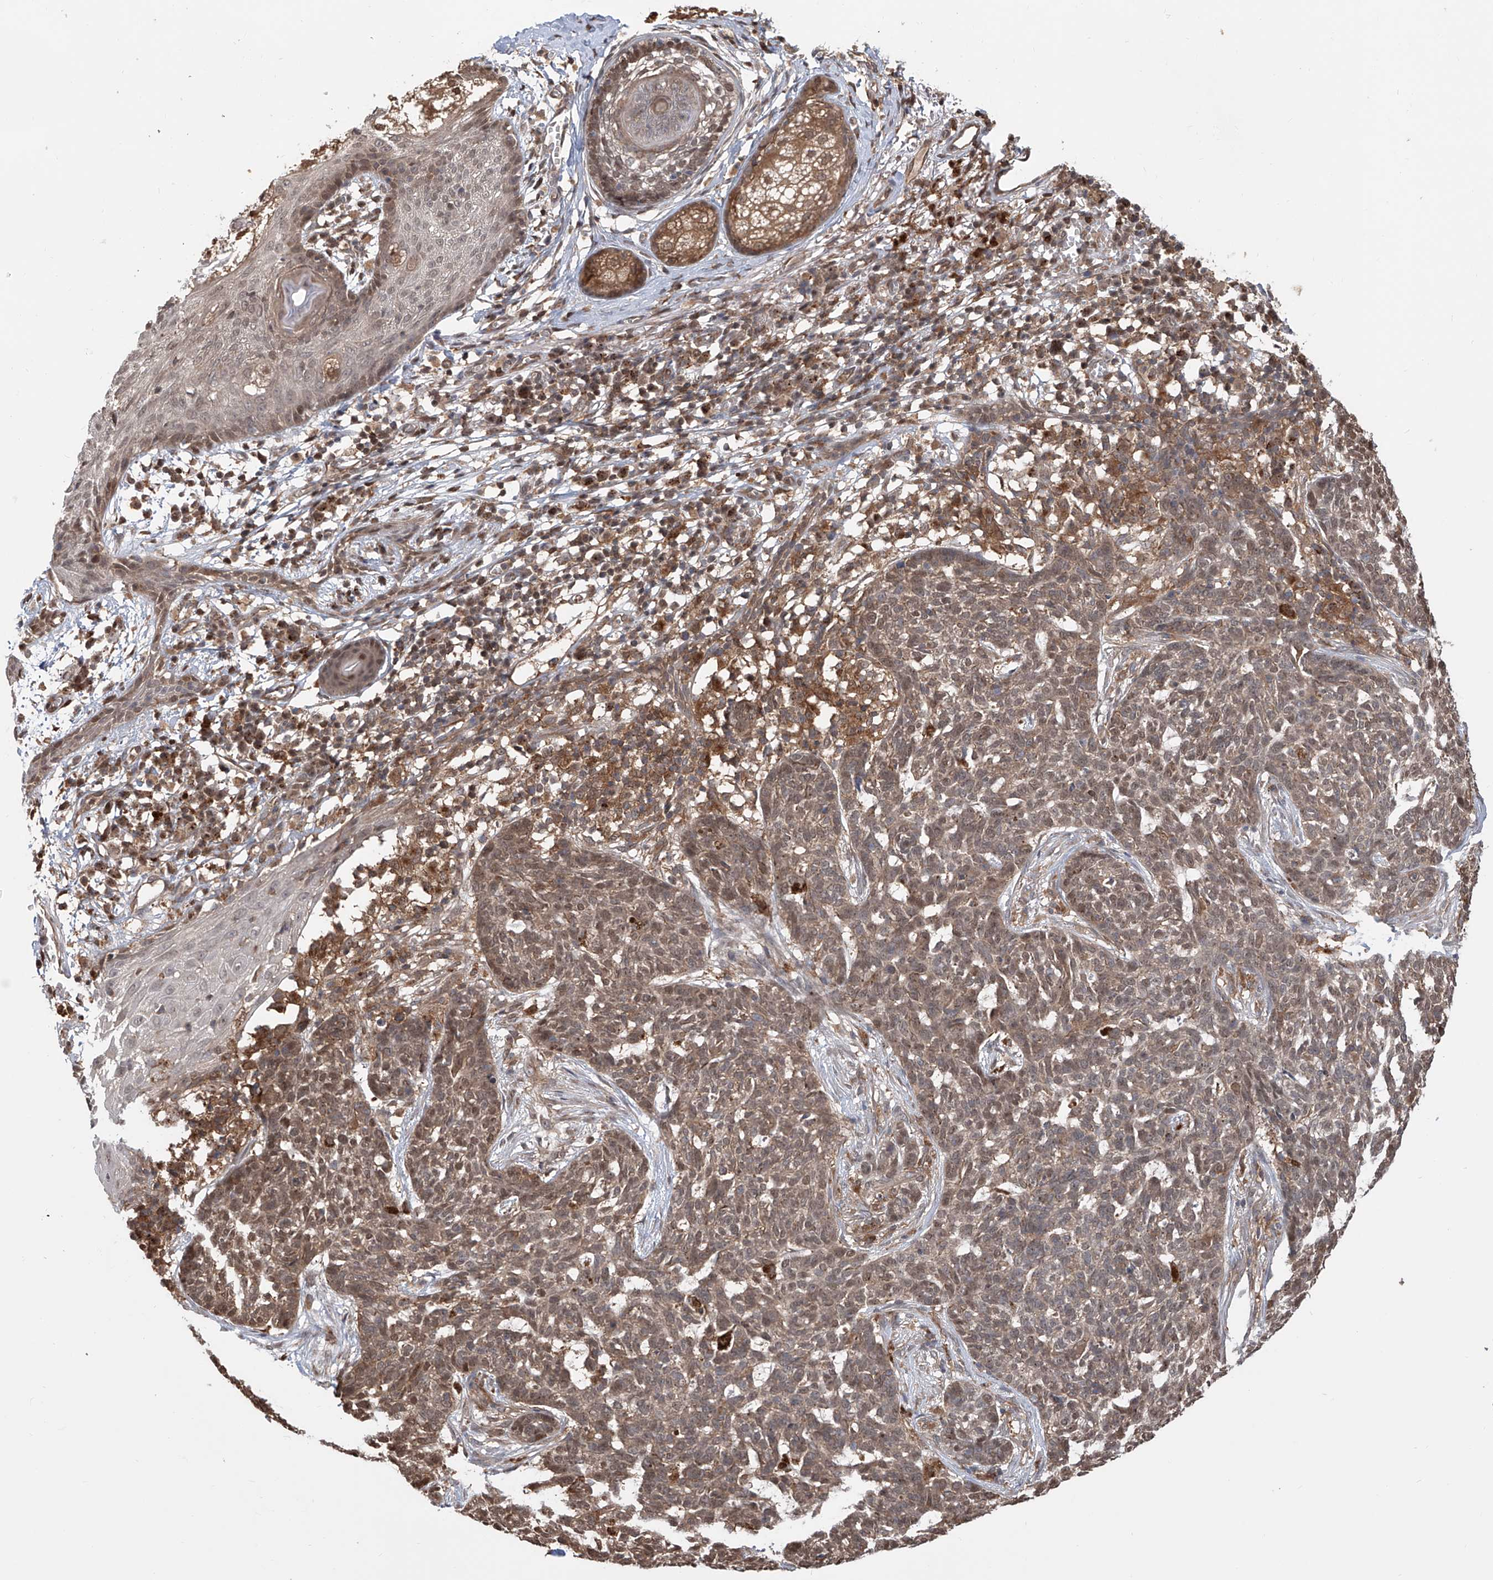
{"staining": {"intensity": "moderate", "quantity": ">75%", "location": "cytoplasmic/membranous,nuclear"}, "tissue": "skin cancer", "cell_type": "Tumor cells", "image_type": "cancer", "snomed": [{"axis": "morphology", "description": "Basal cell carcinoma"}, {"axis": "topography", "description": "Skin"}], "caption": "Immunohistochemistry staining of skin cancer (basal cell carcinoma), which reveals medium levels of moderate cytoplasmic/membranous and nuclear positivity in about >75% of tumor cells indicating moderate cytoplasmic/membranous and nuclear protein positivity. The staining was performed using DAB (3,3'-diaminobenzidine) (brown) for protein detection and nuclei were counterstained in hematoxylin (blue).", "gene": "HOXC8", "patient": {"sex": "male", "age": 85}}